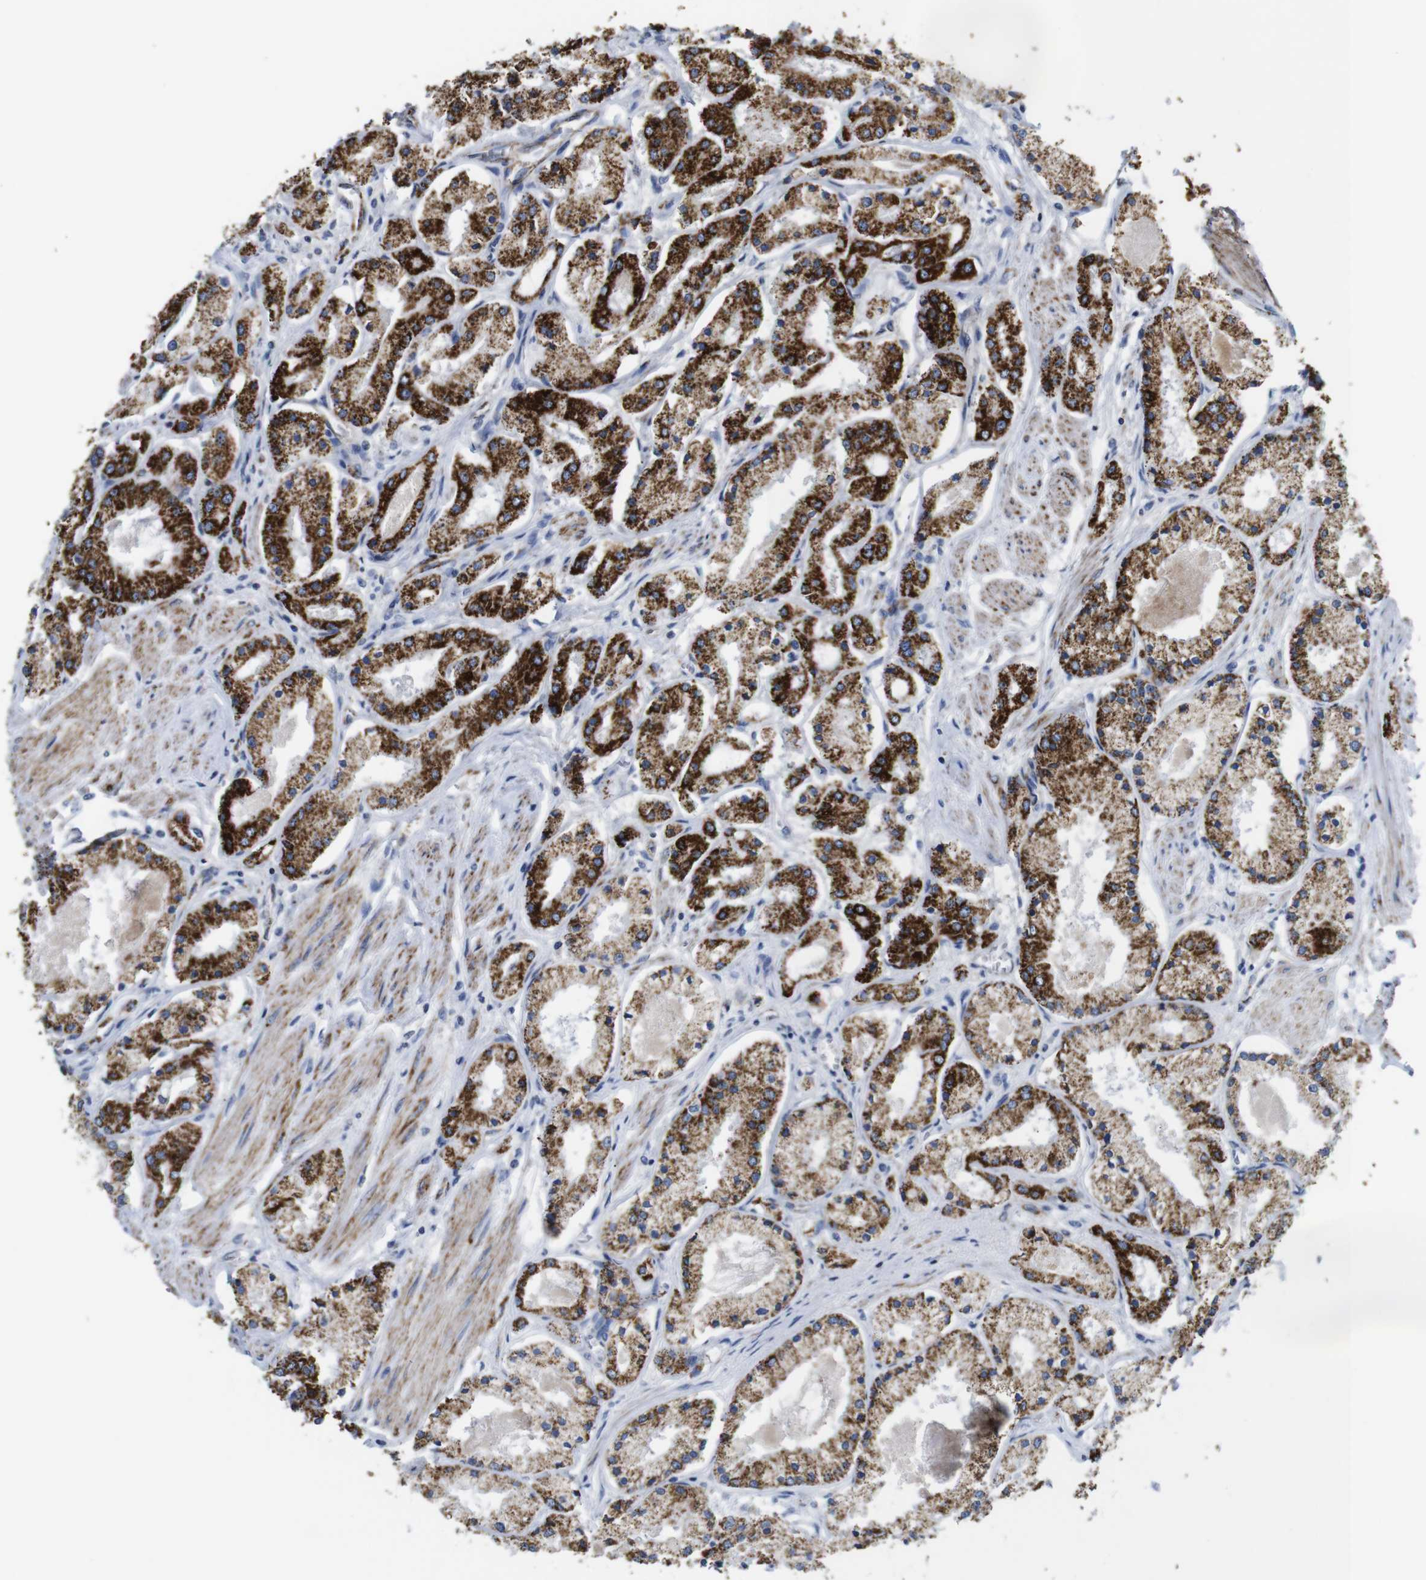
{"staining": {"intensity": "strong", "quantity": "25%-75%", "location": "cytoplasmic/membranous"}, "tissue": "prostate cancer", "cell_type": "Tumor cells", "image_type": "cancer", "snomed": [{"axis": "morphology", "description": "Adenocarcinoma, High grade"}, {"axis": "topography", "description": "Prostate"}], "caption": "Protein analysis of adenocarcinoma (high-grade) (prostate) tissue shows strong cytoplasmic/membranous staining in approximately 25%-75% of tumor cells. (DAB (3,3'-diaminobenzidine) IHC with brightfield microscopy, high magnification).", "gene": "MAOA", "patient": {"sex": "male", "age": 66}}